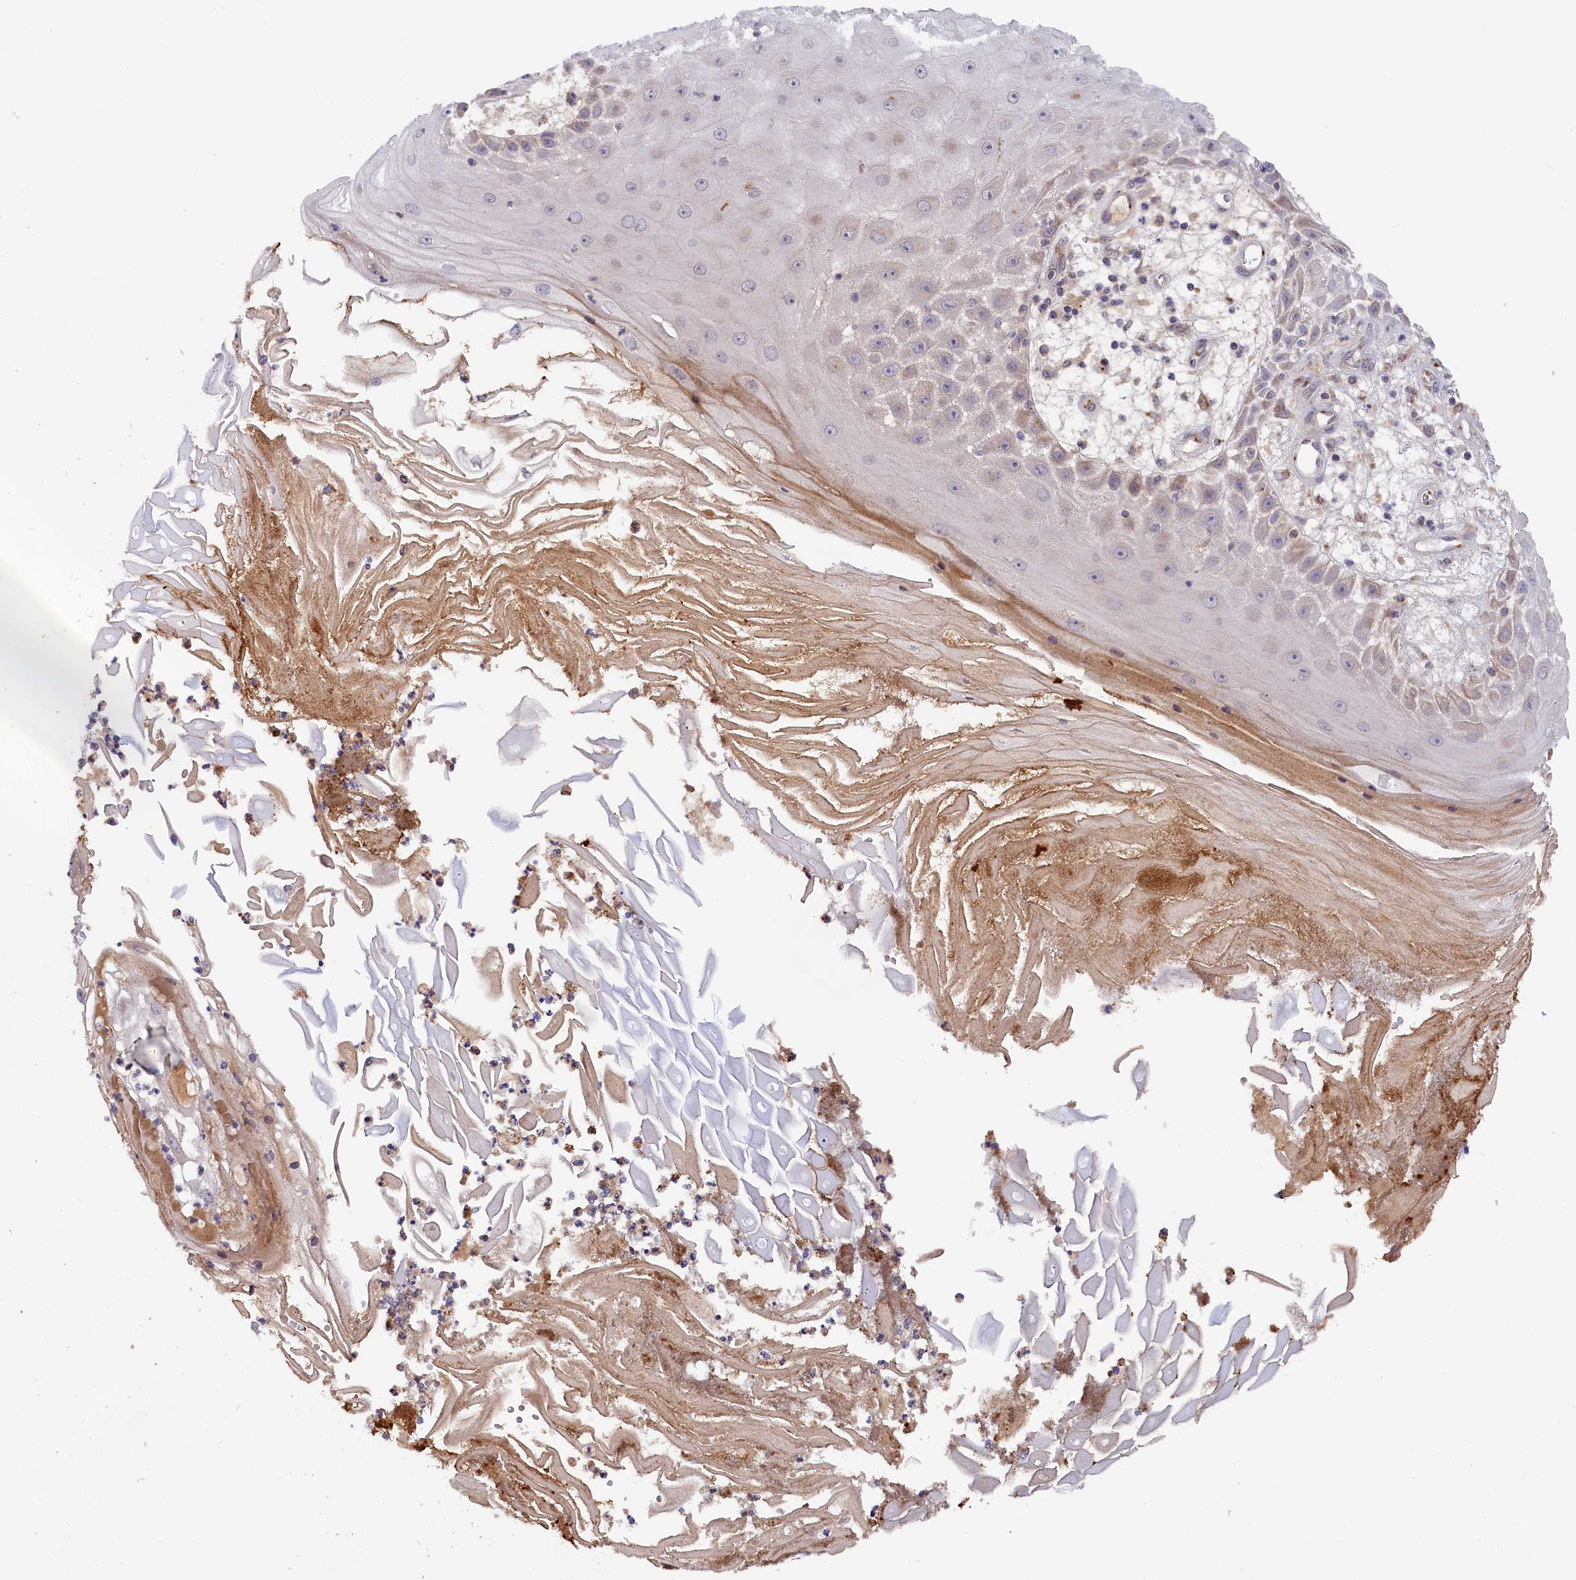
{"staining": {"intensity": "negative", "quantity": "none", "location": "none"}, "tissue": "melanoma", "cell_type": "Tumor cells", "image_type": "cancer", "snomed": [{"axis": "morphology", "description": "Malignant melanoma, NOS"}, {"axis": "topography", "description": "Skin"}], "caption": "Tumor cells are negative for protein expression in human malignant melanoma. (Immunohistochemistry (ihc), brightfield microscopy, high magnification).", "gene": "CHST12", "patient": {"sex": "male", "age": 53}}